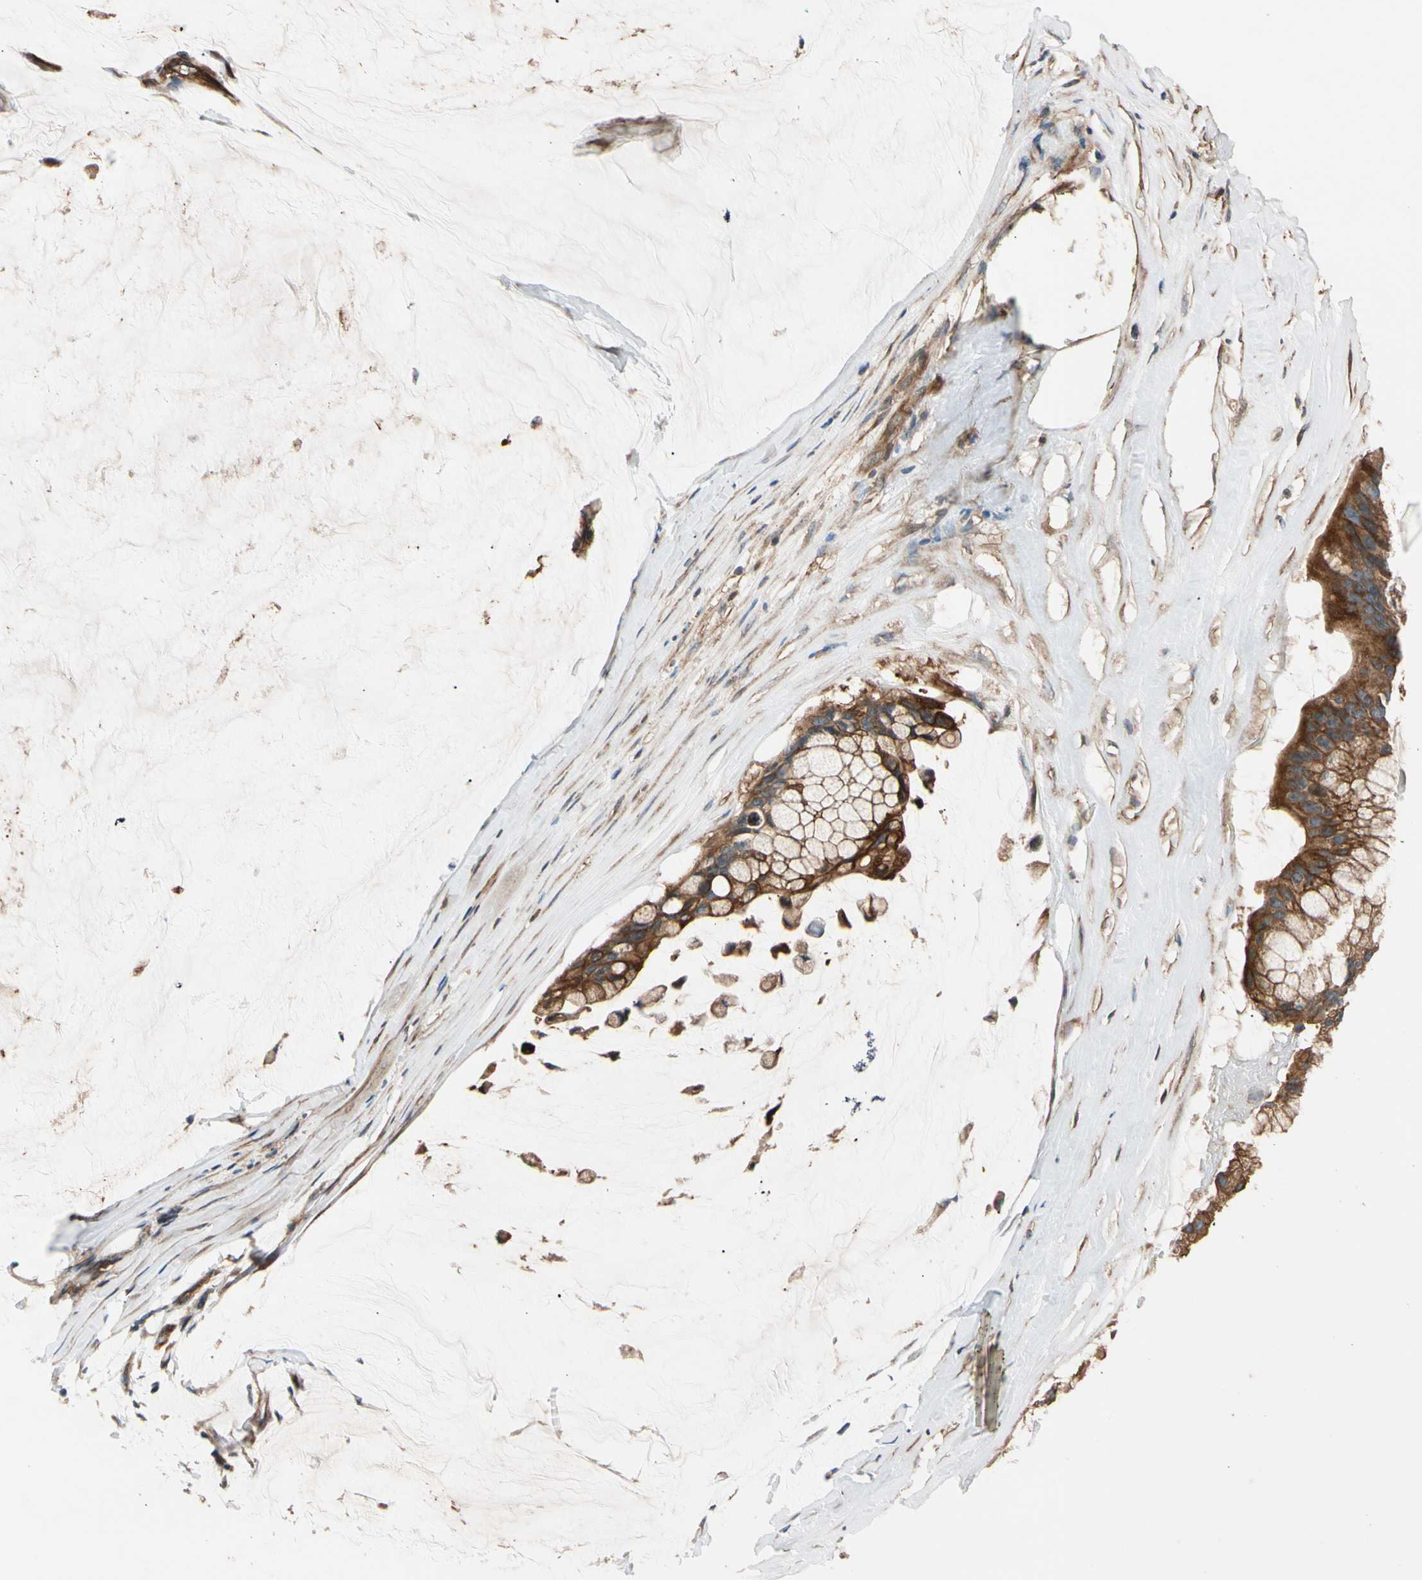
{"staining": {"intensity": "strong", "quantity": ">75%", "location": "cytoplasmic/membranous"}, "tissue": "ovarian cancer", "cell_type": "Tumor cells", "image_type": "cancer", "snomed": [{"axis": "morphology", "description": "Cystadenocarcinoma, mucinous, NOS"}, {"axis": "topography", "description": "Ovary"}], "caption": "The immunohistochemical stain shows strong cytoplasmic/membranous staining in tumor cells of ovarian mucinous cystadenocarcinoma tissue.", "gene": "MGRN1", "patient": {"sex": "female", "age": 39}}